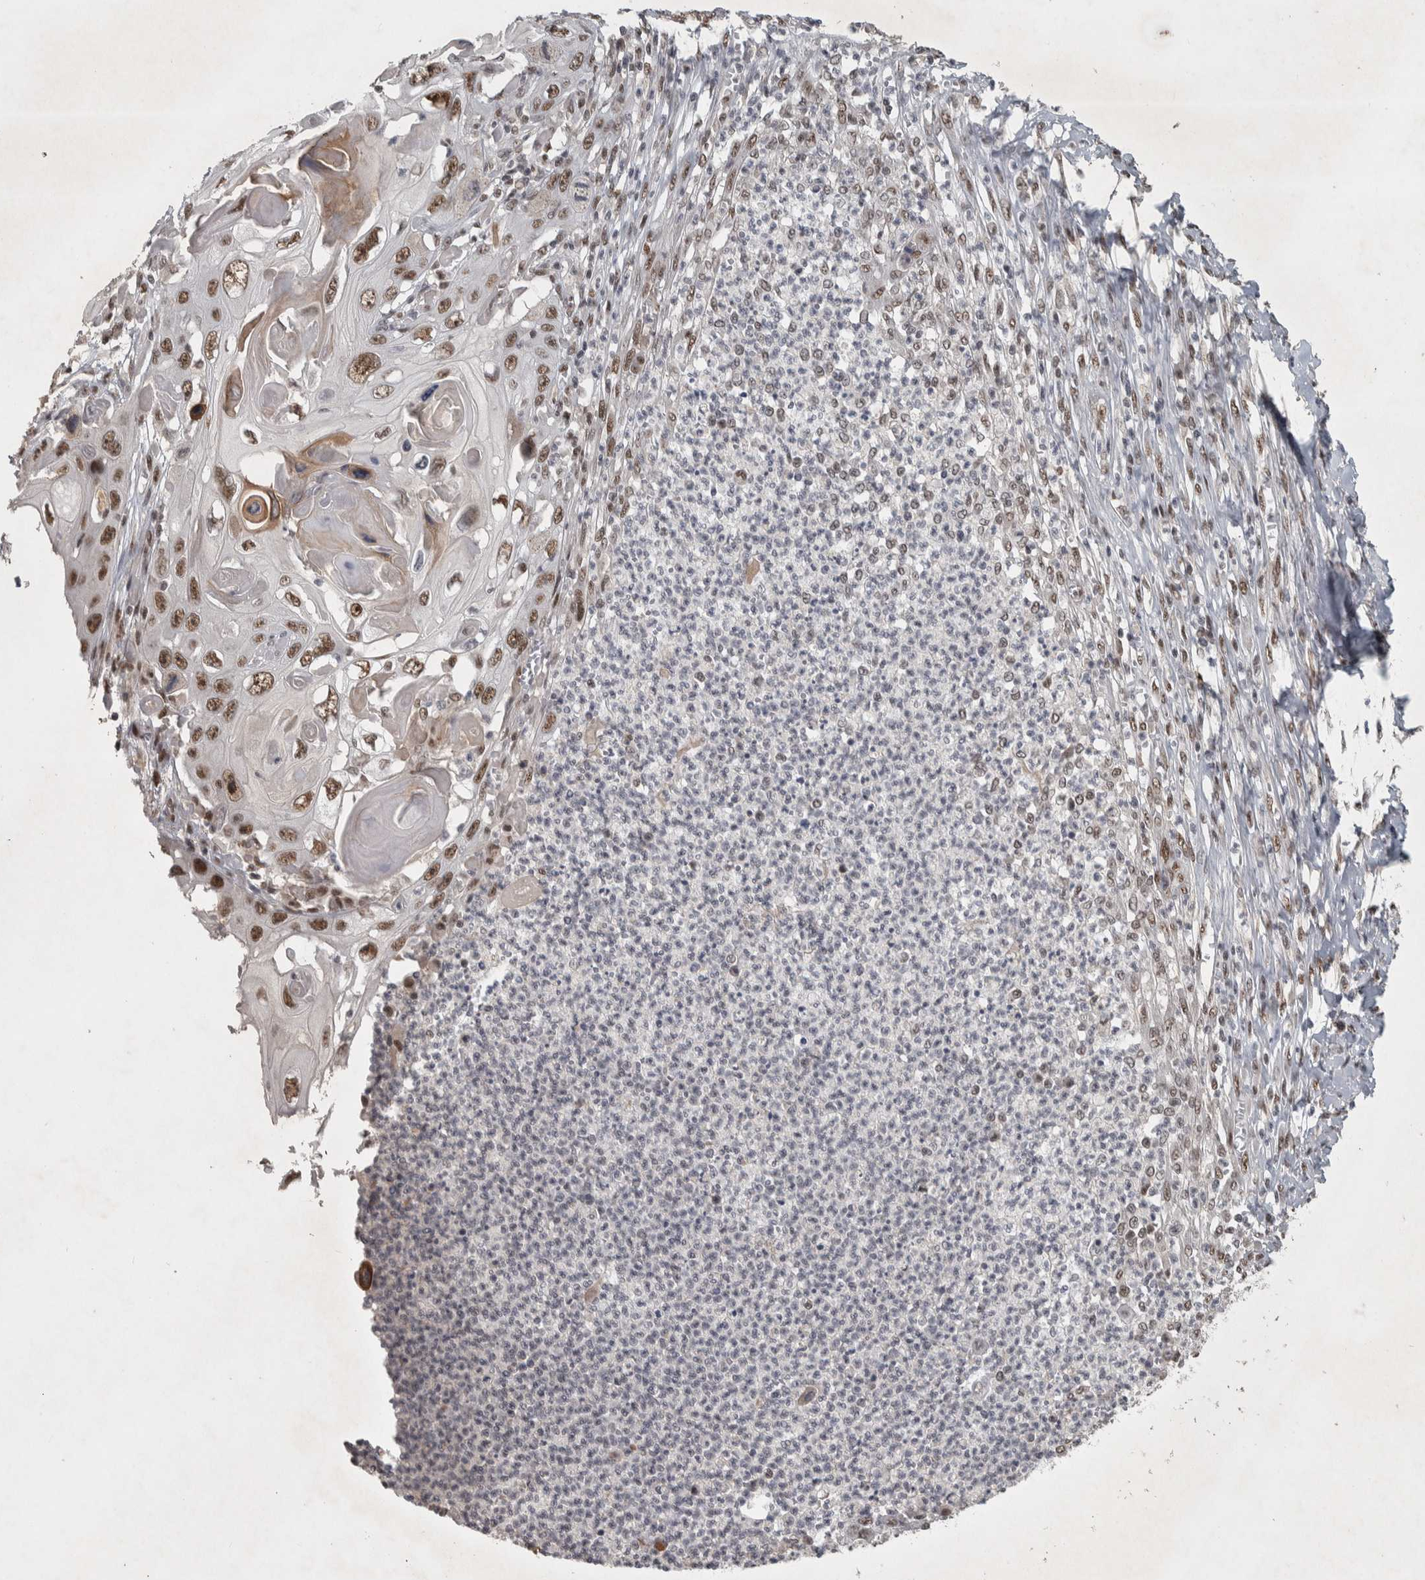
{"staining": {"intensity": "moderate", "quantity": ">75%", "location": "nuclear"}, "tissue": "skin cancer", "cell_type": "Tumor cells", "image_type": "cancer", "snomed": [{"axis": "morphology", "description": "Squamous cell carcinoma, NOS"}, {"axis": "topography", "description": "Skin"}], "caption": "Human squamous cell carcinoma (skin) stained for a protein (brown) displays moderate nuclear positive expression in about >75% of tumor cells.", "gene": "DDX42", "patient": {"sex": "male", "age": 55}}